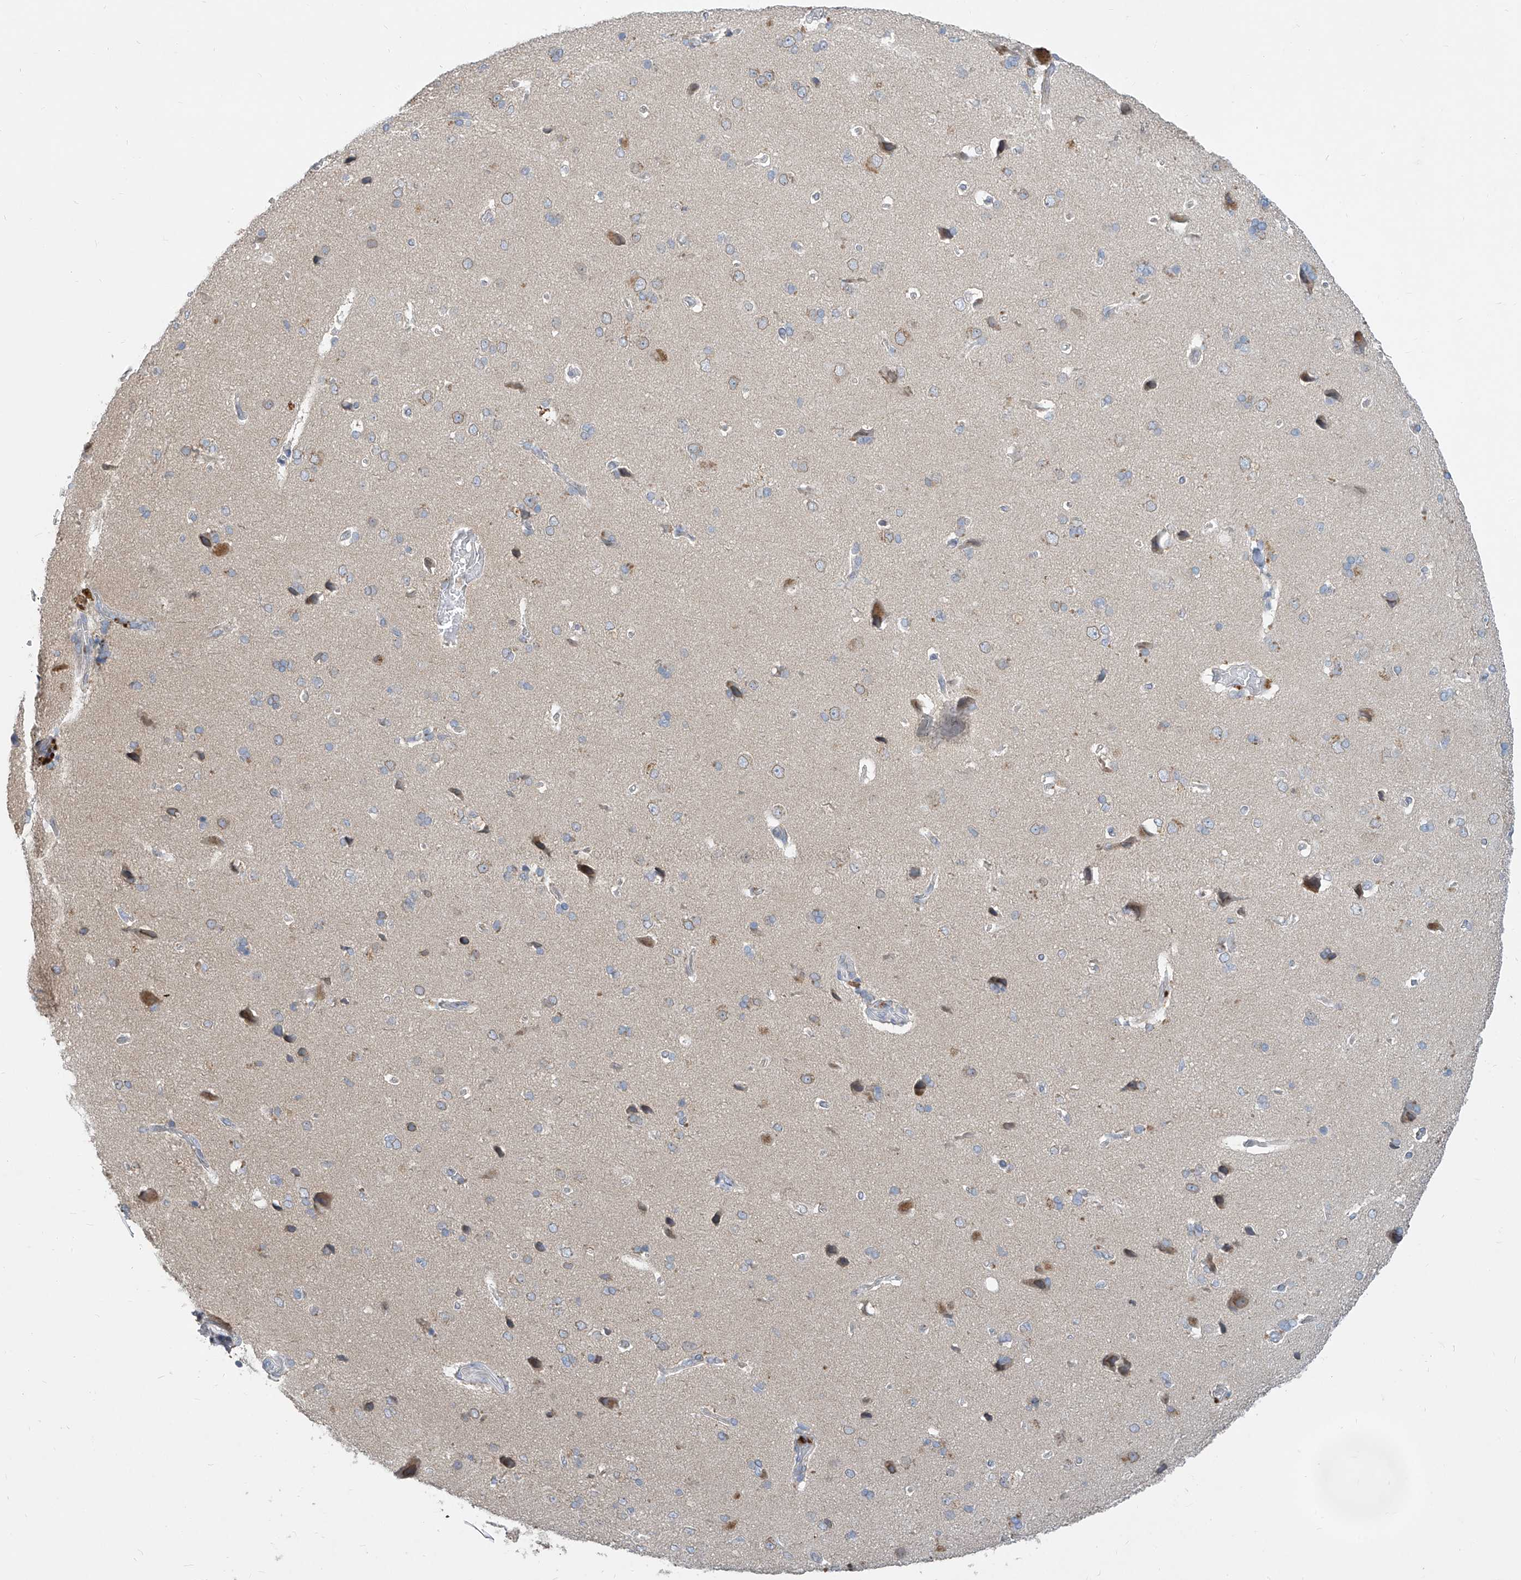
{"staining": {"intensity": "negative", "quantity": "none", "location": "none"}, "tissue": "cerebral cortex", "cell_type": "Endothelial cells", "image_type": "normal", "snomed": [{"axis": "morphology", "description": "Normal tissue, NOS"}, {"axis": "topography", "description": "Cerebral cortex"}], "caption": "This photomicrograph is of unremarkable cerebral cortex stained with IHC to label a protein in brown with the nuclei are counter-stained blue. There is no positivity in endothelial cells.", "gene": "KRTAP25", "patient": {"sex": "male", "age": 62}}